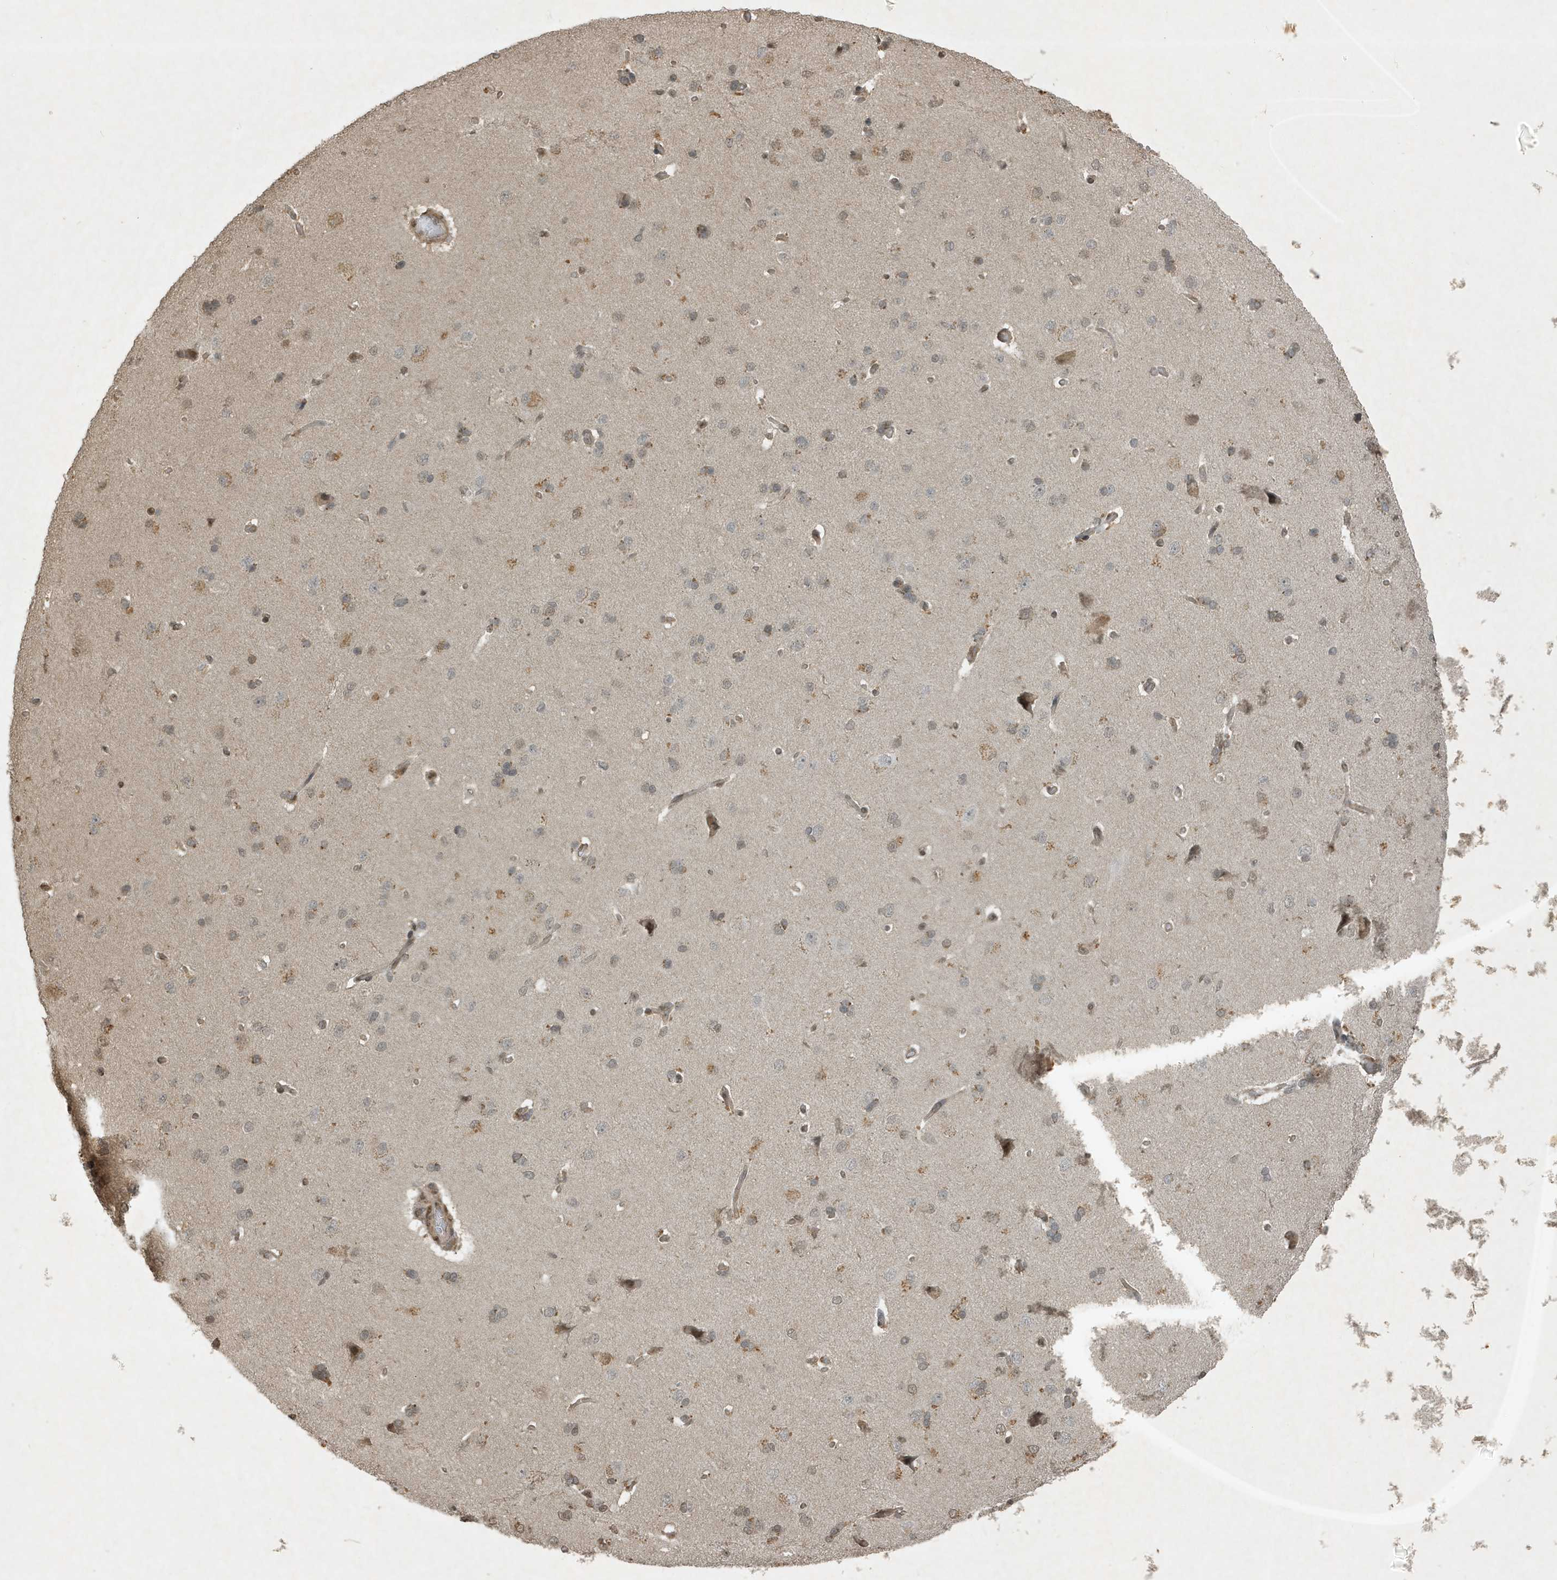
{"staining": {"intensity": "weak", "quantity": ">75%", "location": "cytoplasmic/membranous,nuclear"}, "tissue": "cerebral cortex", "cell_type": "Endothelial cells", "image_type": "normal", "snomed": [{"axis": "morphology", "description": "Normal tissue, NOS"}, {"axis": "topography", "description": "Cerebral cortex"}], "caption": "Weak cytoplasmic/membranous,nuclear expression is appreciated in about >75% of endothelial cells in benign cerebral cortex.", "gene": "HSPA1A", "patient": {"sex": "male", "age": 62}}